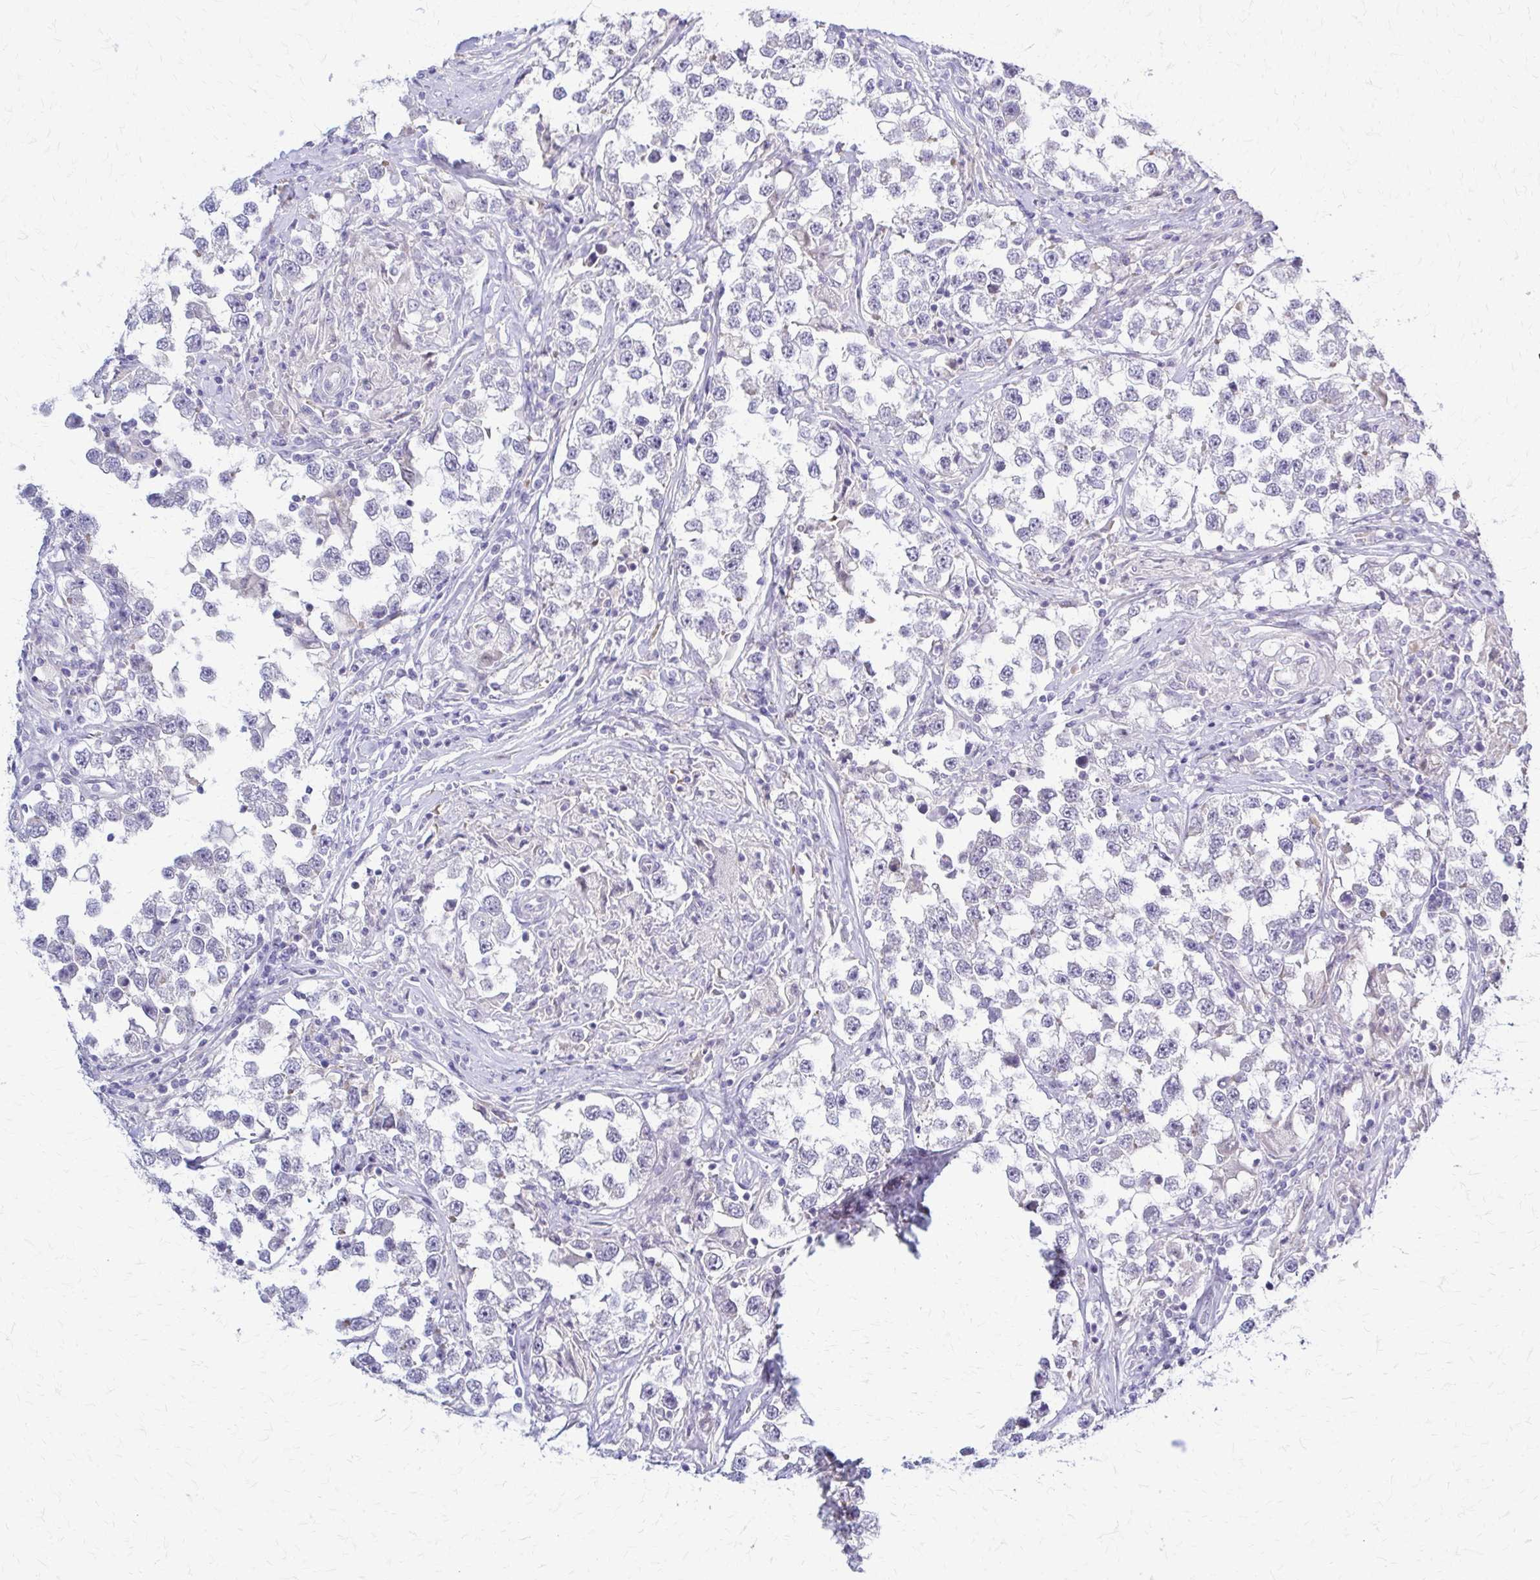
{"staining": {"intensity": "negative", "quantity": "none", "location": "none"}, "tissue": "testis cancer", "cell_type": "Tumor cells", "image_type": "cancer", "snomed": [{"axis": "morphology", "description": "Seminoma, NOS"}, {"axis": "topography", "description": "Testis"}], "caption": "The histopathology image reveals no staining of tumor cells in testis cancer.", "gene": "RHOBTB2", "patient": {"sex": "male", "age": 46}}